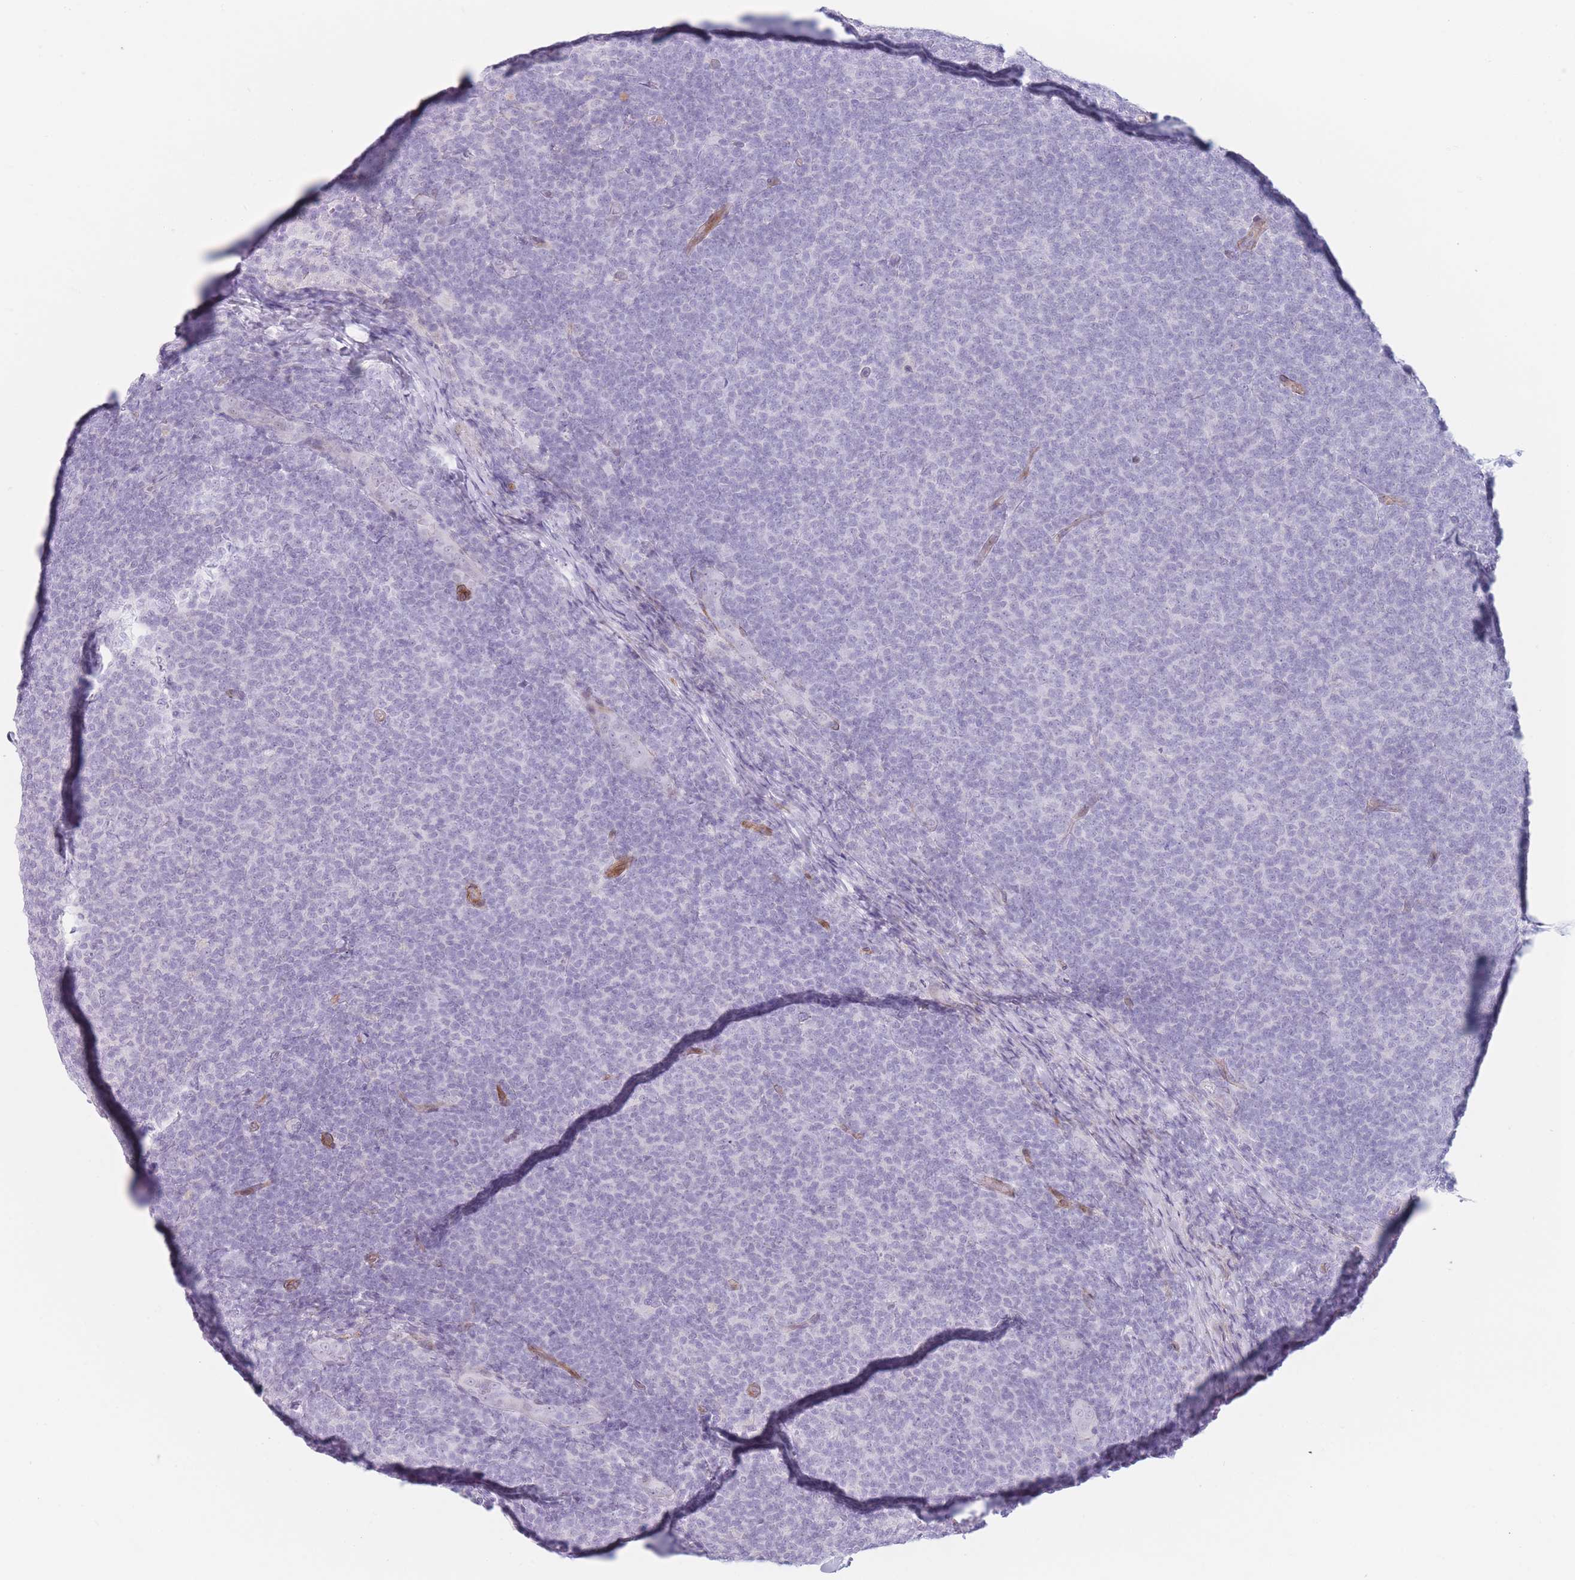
{"staining": {"intensity": "negative", "quantity": "none", "location": "none"}, "tissue": "lymphoma", "cell_type": "Tumor cells", "image_type": "cancer", "snomed": [{"axis": "morphology", "description": "Malignant lymphoma, non-Hodgkin's type, Low grade"}, {"axis": "topography", "description": "Lymph node"}], "caption": "A photomicrograph of malignant lymphoma, non-Hodgkin's type (low-grade) stained for a protein reveals no brown staining in tumor cells. (DAB (3,3'-diaminobenzidine) immunohistochemistry, high magnification).", "gene": "IFNA6", "patient": {"sex": "male", "age": 66}}